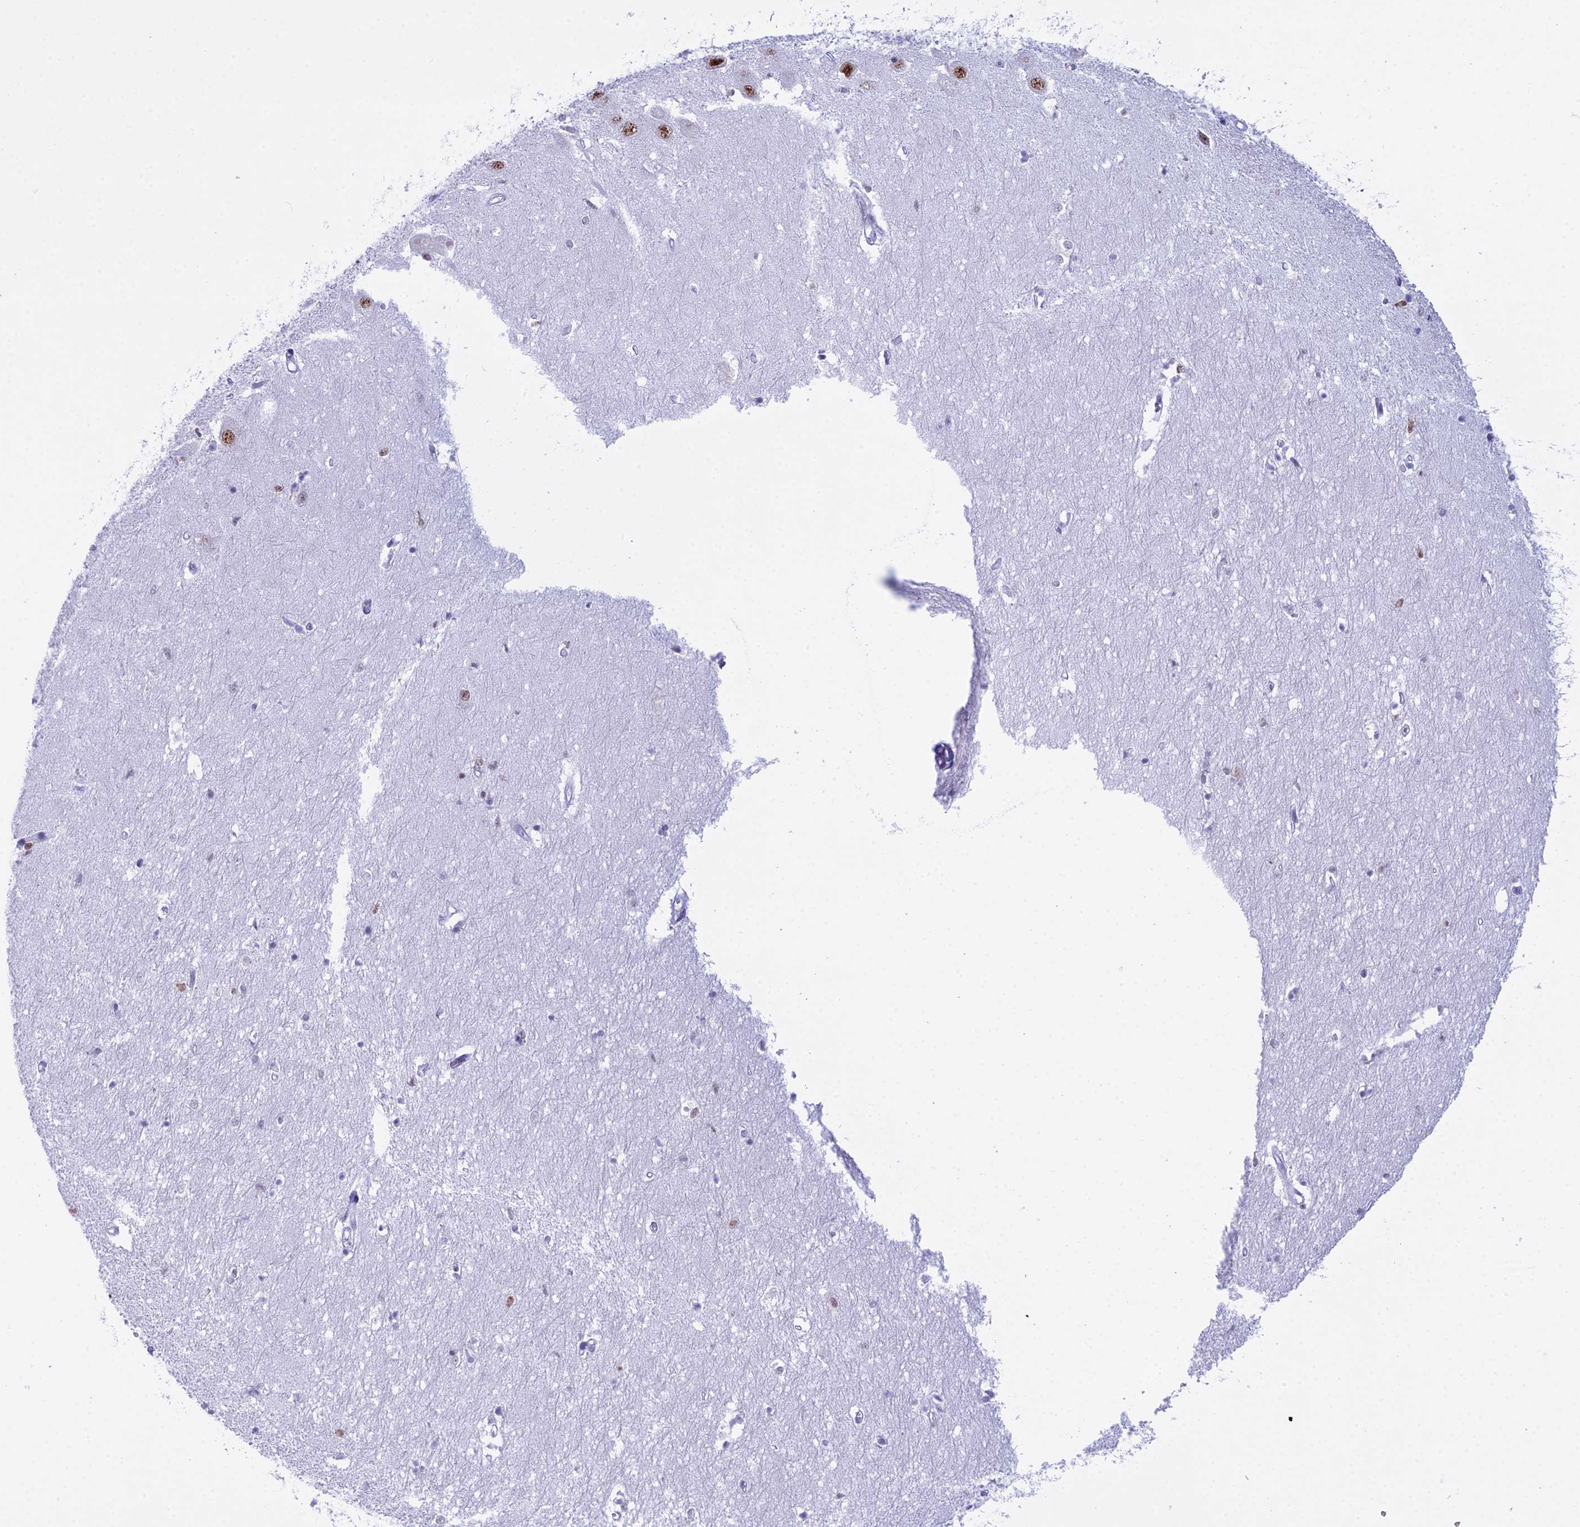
{"staining": {"intensity": "weak", "quantity": "<25%", "location": "nuclear"}, "tissue": "hippocampus", "cell_type": "Glial cells", "image_type": "normal", "snomed": [{"axis": "morphology", "description": "Normal tissue, NOS"}, {"axis": "topography", "description": "Hippocampus"}], "caption": "A photomicrograph of human hippocampus is negative for staining in glial cells.", "gene": "RNPS1", "patient": {"sex": "female", "age": 64}}